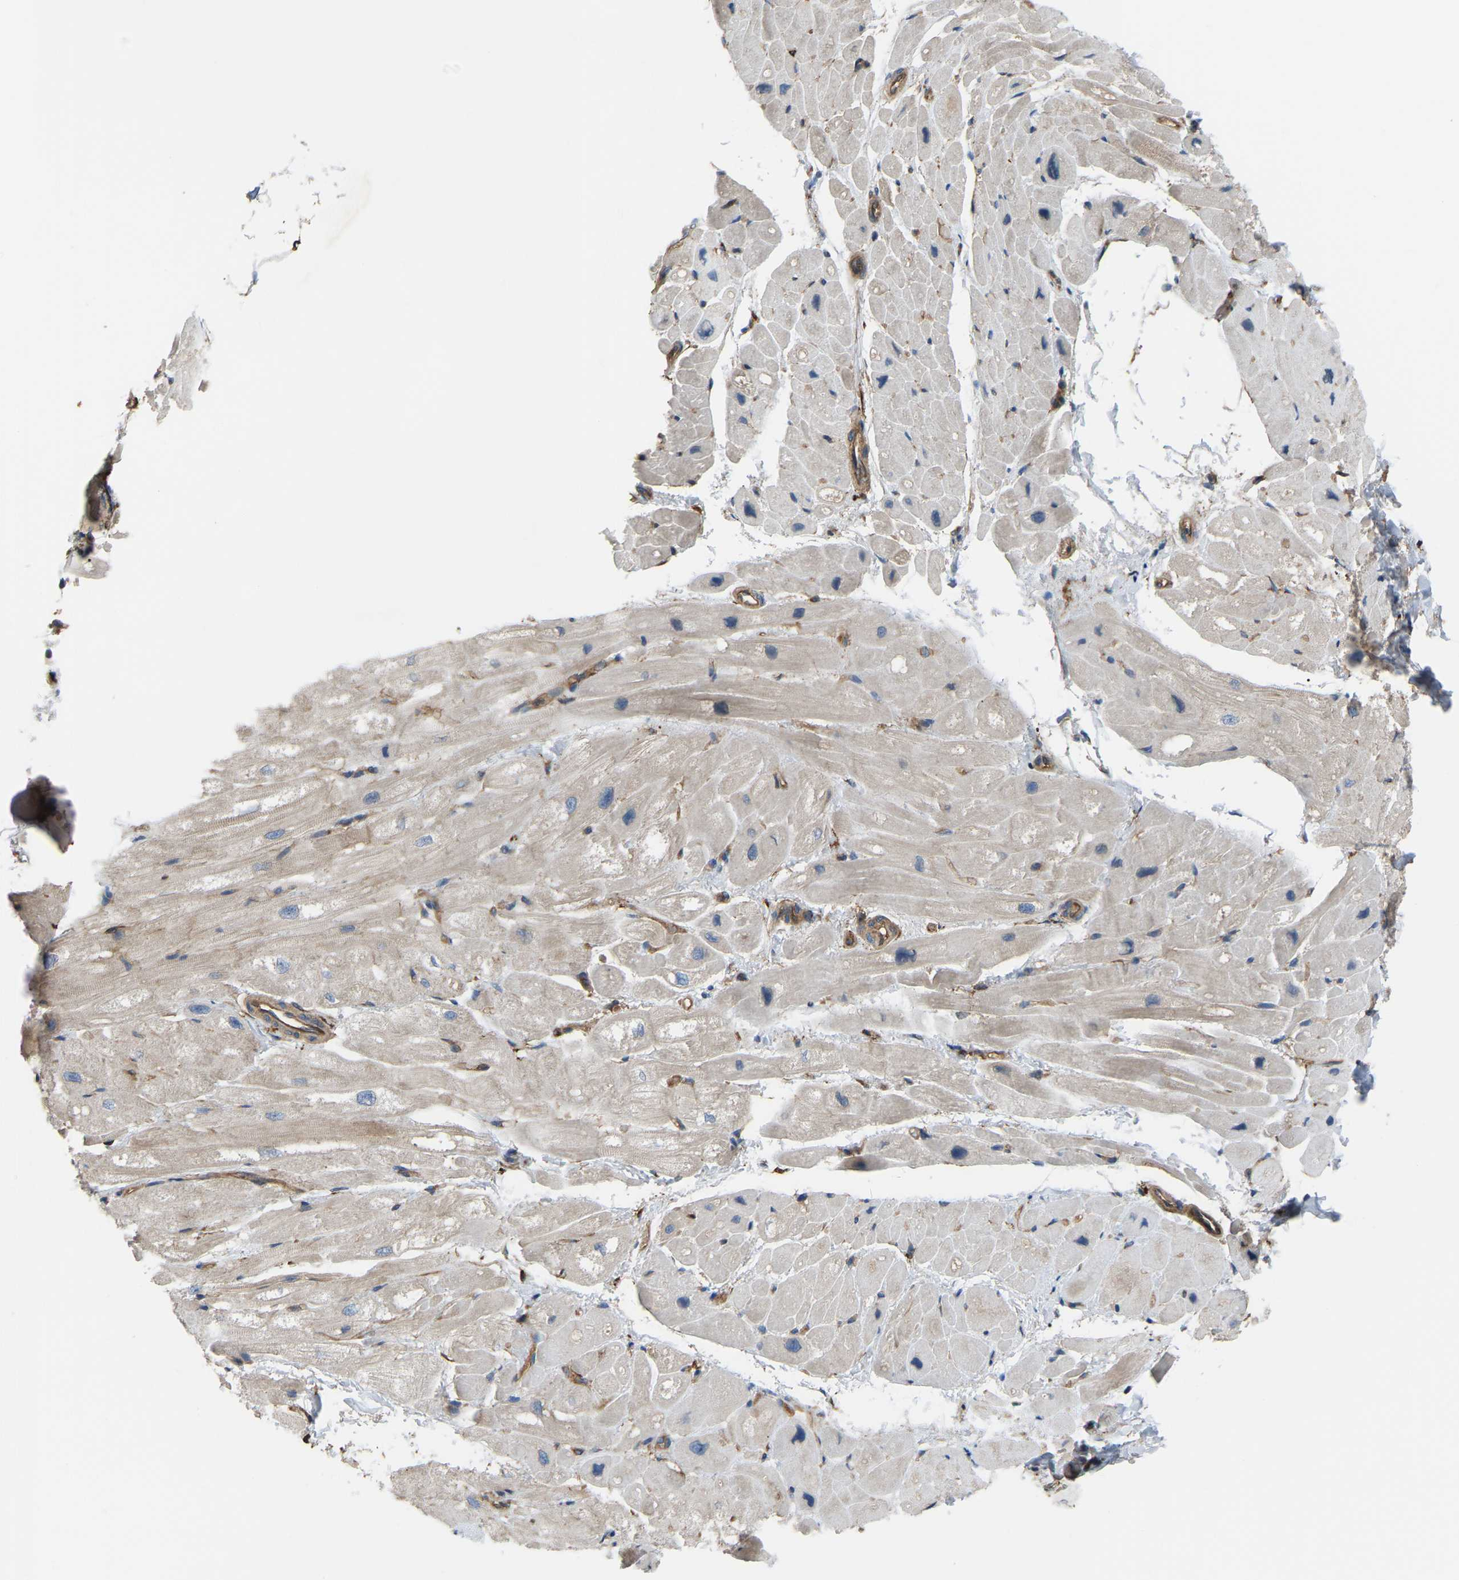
{"staining": {"intensity": "moderate", "quantity": "<25%", "location": "cytoplasmic/membranous"}, "tissue": "heart muscle", "cell_type": "Cardiomyocytes", "image_type": "normal", "snomed": [{"axis": "morphology", "description": "Normal tissue, NOS"}, {"axis": "topography", "description": "Heart"}], "caption": "DAB immunohistochemical staining of normal human heart muscle shows moderate cytoplasmic/membranous protein expression in about <25% of cardiomyocytes.", "gene": "PICALM", "patient": {"sex": "male", "age": 49}}